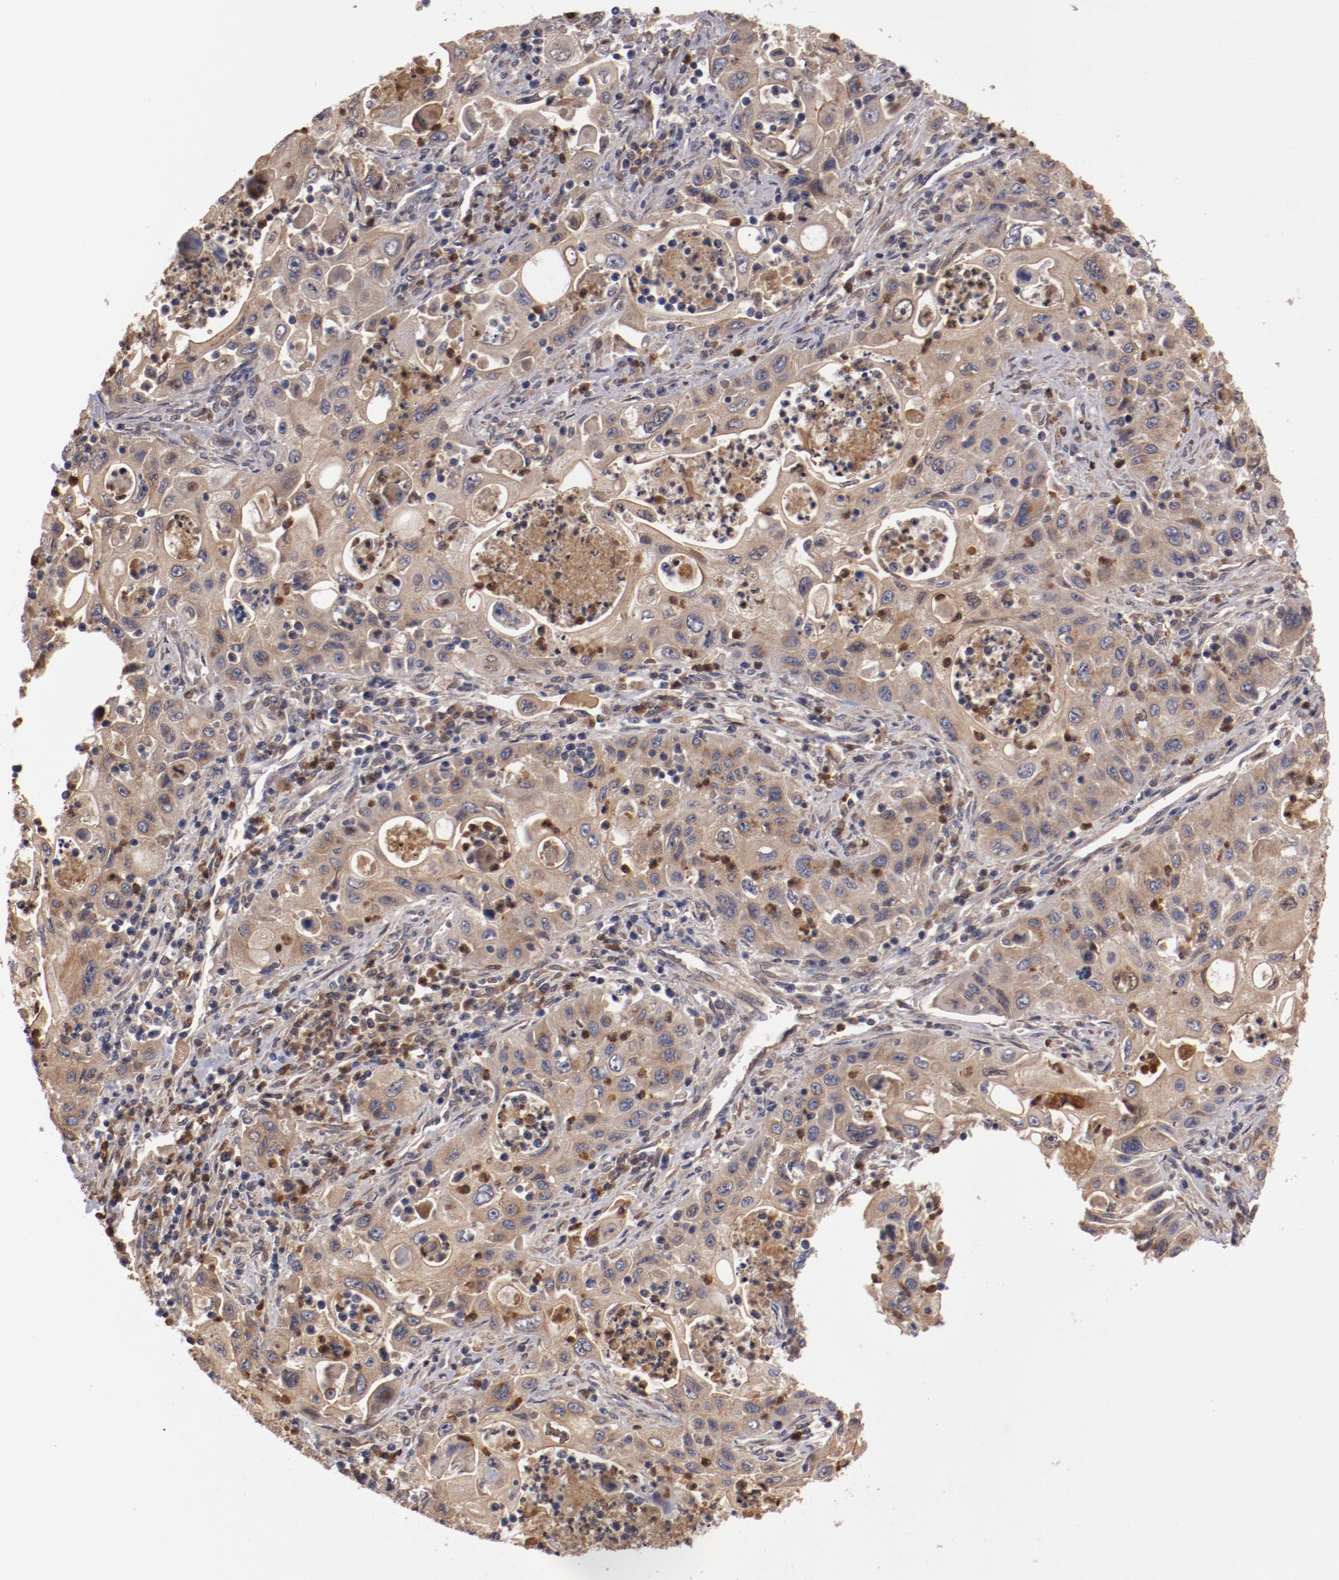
{"staining": {"intensity": "moderate", "quantity": ">75%", "location": "cytoplasmic/membranous"}, "tissue": "pancreatic cancer", "cell_type": "Tumor cells", "image_type": "cancer", "snomed": [{"axis": "morphology", "description": "Adenocarcinoma, NOS"}, {"axis": "topography", "description": "Pancreas"}], "caption": "There is medium levels of moderate cytoplasmic/membranous expression in tumor cells of pancreatic cancer, as demonstrated by immunohistochemical staining (brown color).", "gene": "SERPINA7", "patient": {"sex": "male", "age": 70}}